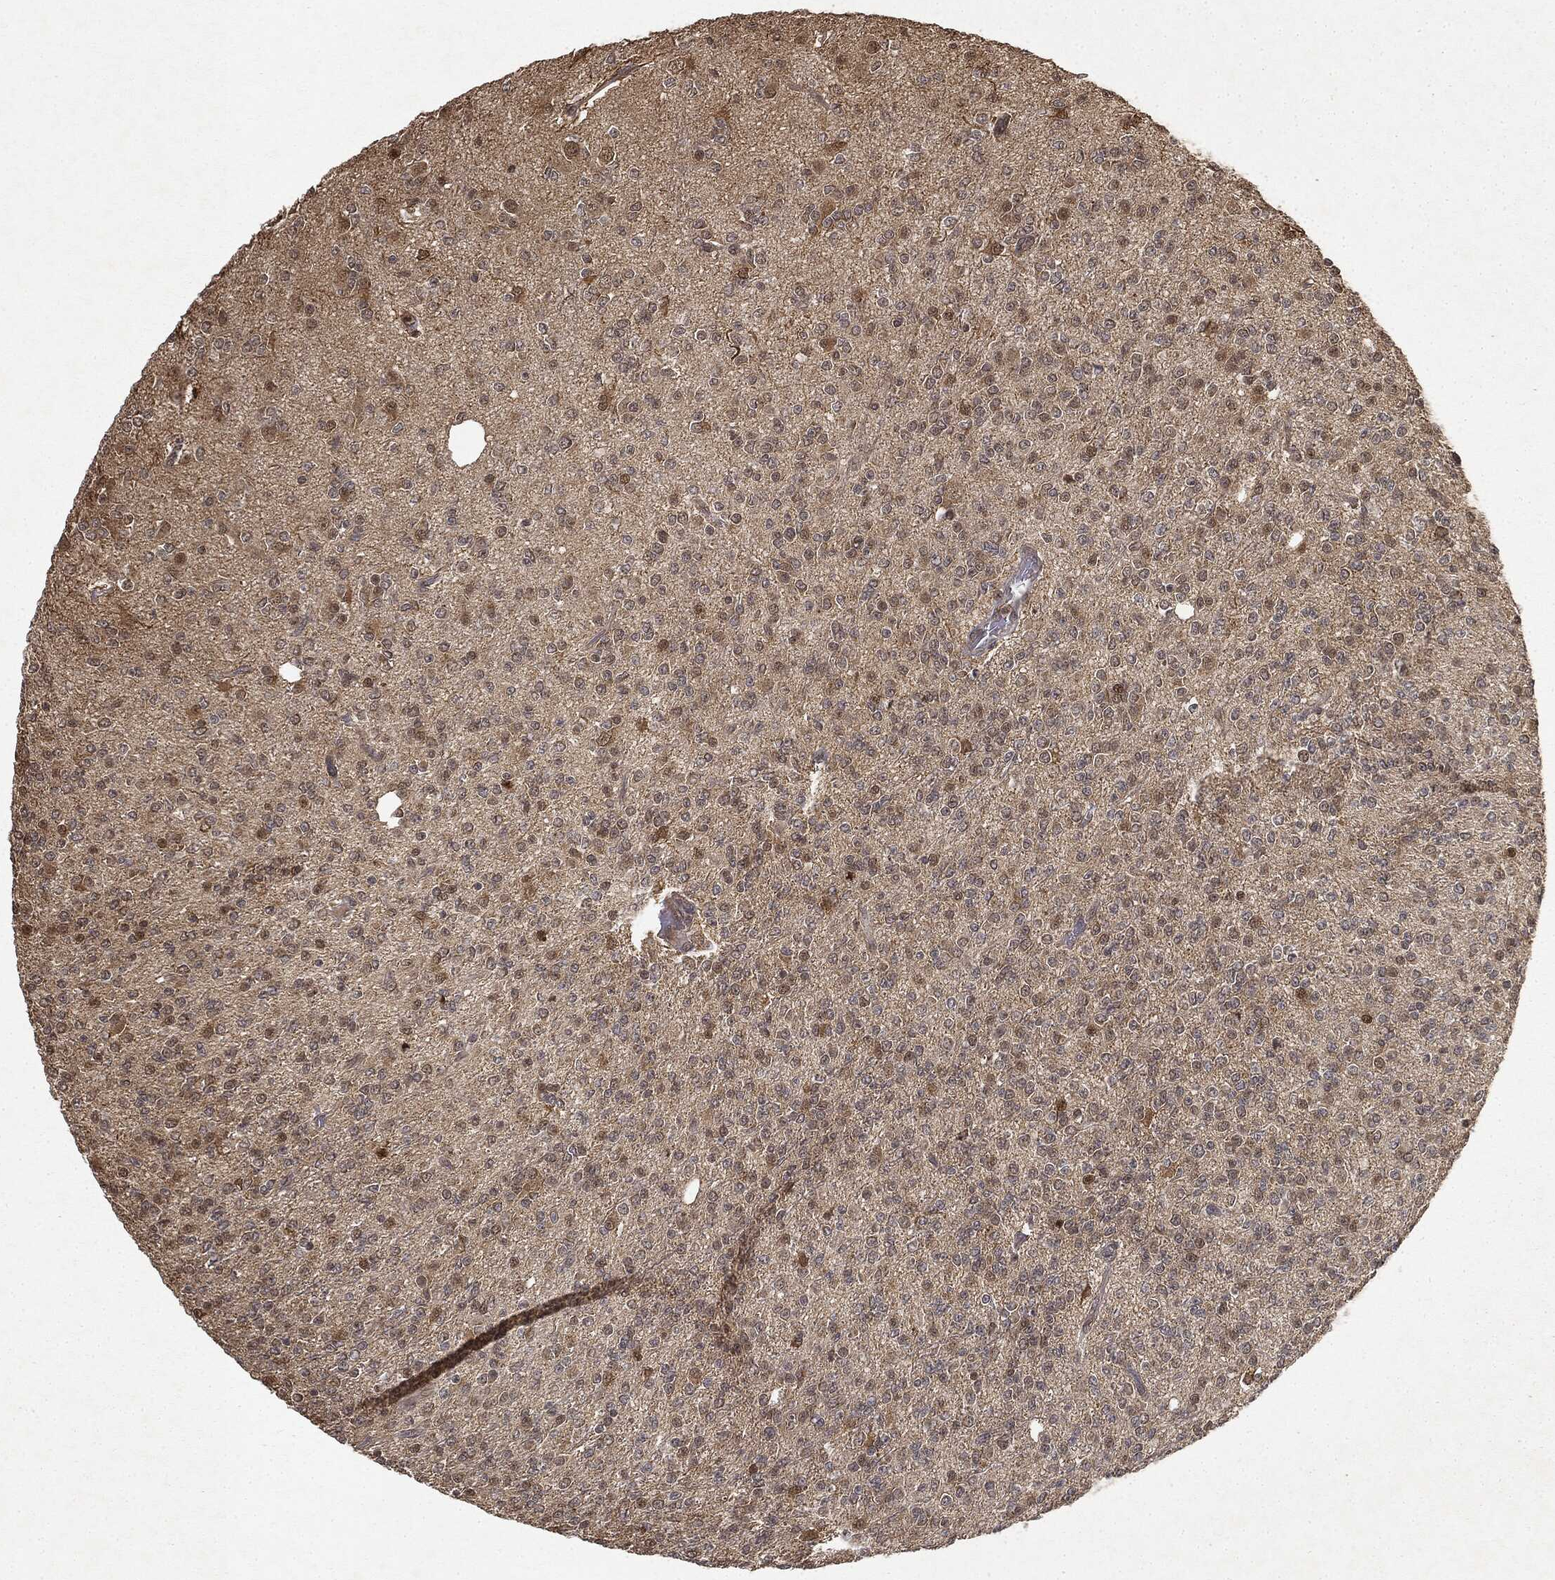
{"staining": {"intensity": "negative", "quantity": "none", "location": "none"}, "tissue": "glioma", "cell_type": "Tumor cells", "image_type": "cancer", "snomed": [{"axis": "morphology", "description": "Glioma, malignant, Low grade"}, {"axis": "topography", "description": "Brain"}], "caption": "The IHC micrograph has no significant staining in tumor cells of malignant low-grade glioma tissue.", "gene": "ZNHIT6", "patient": {"sex": "male", "age": 27}}